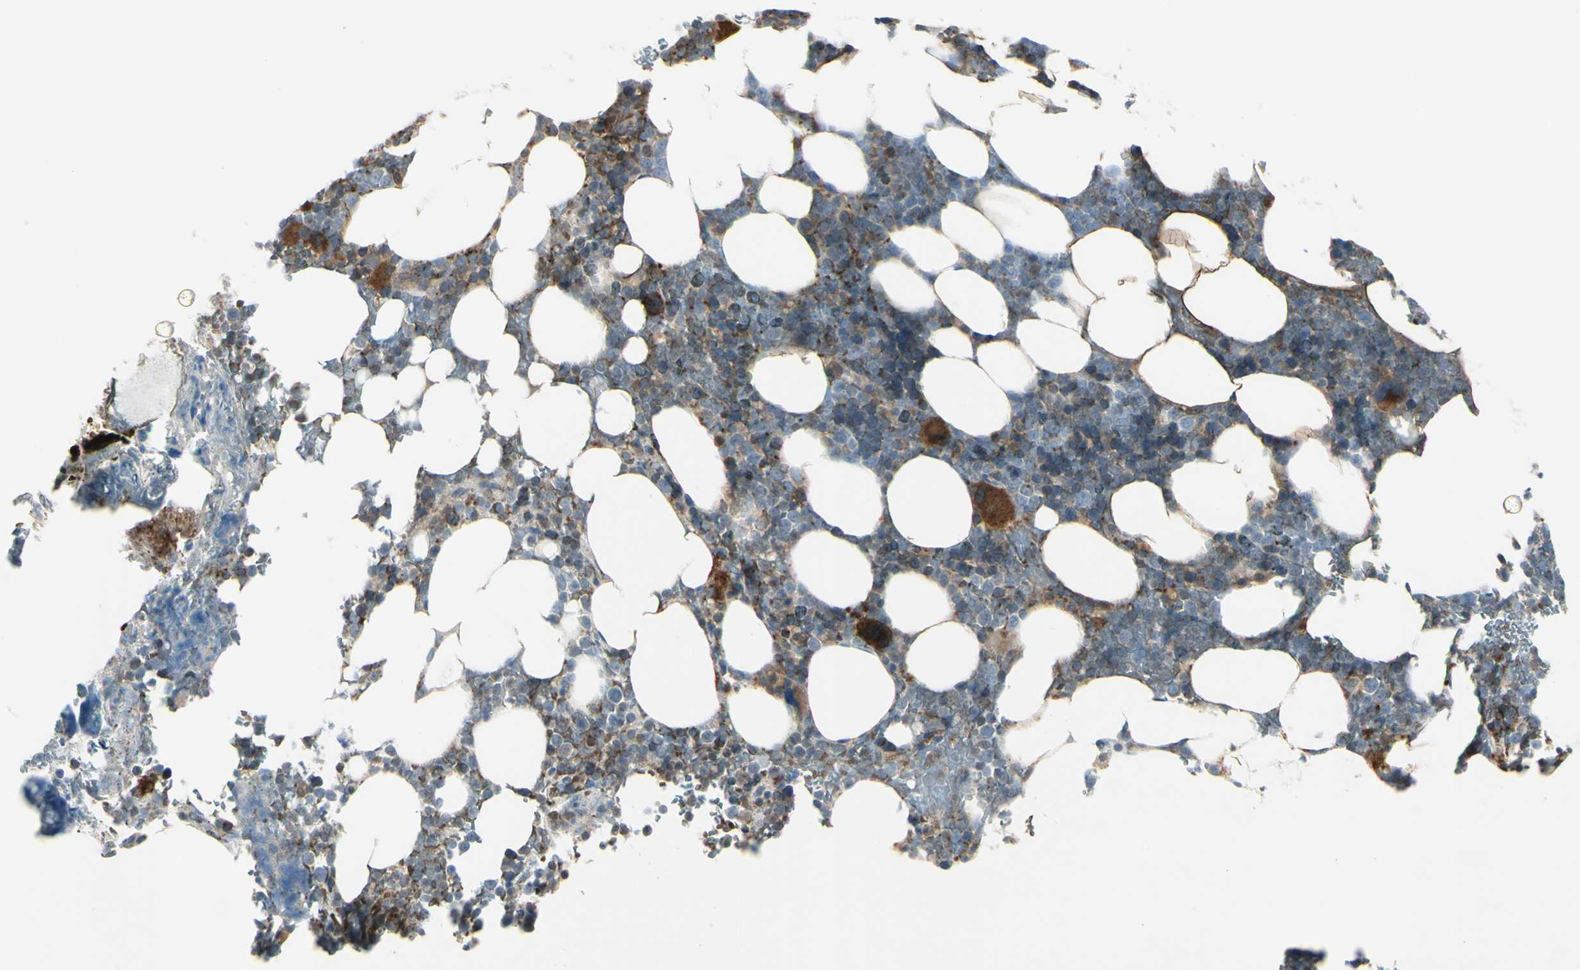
{"staining": {"intensity": "strong", "quantity": "<25%", "location": "cytoplasmic/membranous"}, "tissue": "bone marrow", "cell_type": "Hematopoietic cells", "image_type": "normal", "snomed": [{"axis": "morphology", "description": "Normal tissue, NOS"}, {"axis": "topography", "description": "Bone marrow"}], "caption": "Benign bone marrow displays strong cytoplasmic/membranous staining in approximately <25% of hematopoietic cells, visualized by immunohistochemistry. (brown staining indicates protein expression, while blue staining denotes nuclei).", "gene": "CYRIB", "patient": {"sex": "female", "age": 73}}